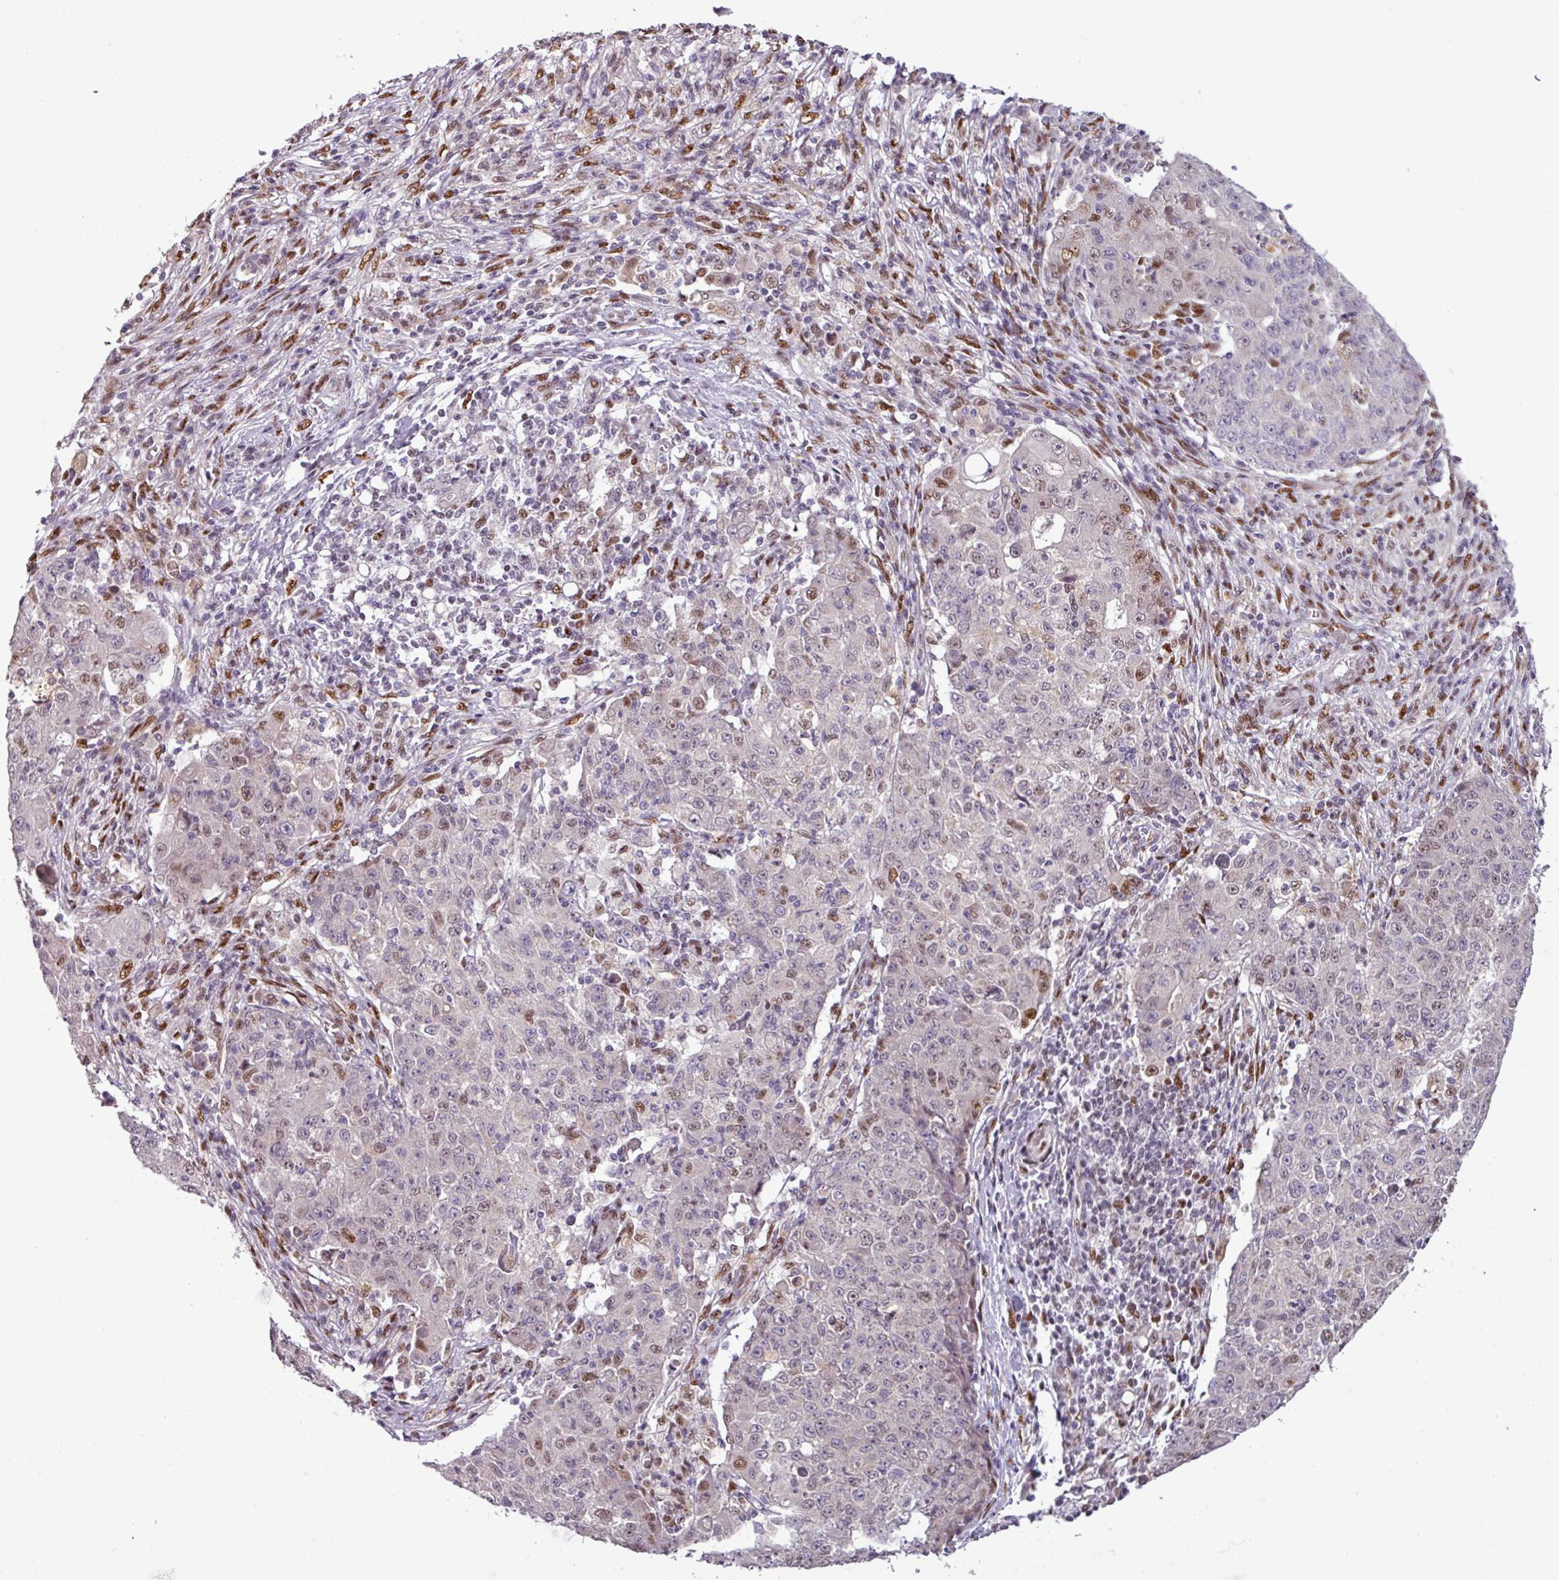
{"staining": {"intensity": "moderate", "quantity": "<25%", "location": "nuclear"}, "tissue": "ovarian cancer", "cell_type": "Tumor cells", "image_type": "cancer", "snomed": [{"axis": "morphology", "description": "Carcinoma, endometroid"}, {"axis": "topography", "description": "Ovary"}], "caption": "A brown stain labels moderate nuclear staining of a protein in human ovarian endometroid carcinoma tumor cells. (Stains: DAB in brown, nuclei in blue, Microscopy: brightfield microscopy at high magnification).", "gene": "IRF2BPL", "patient": {"sex": "female", "age": 42}}